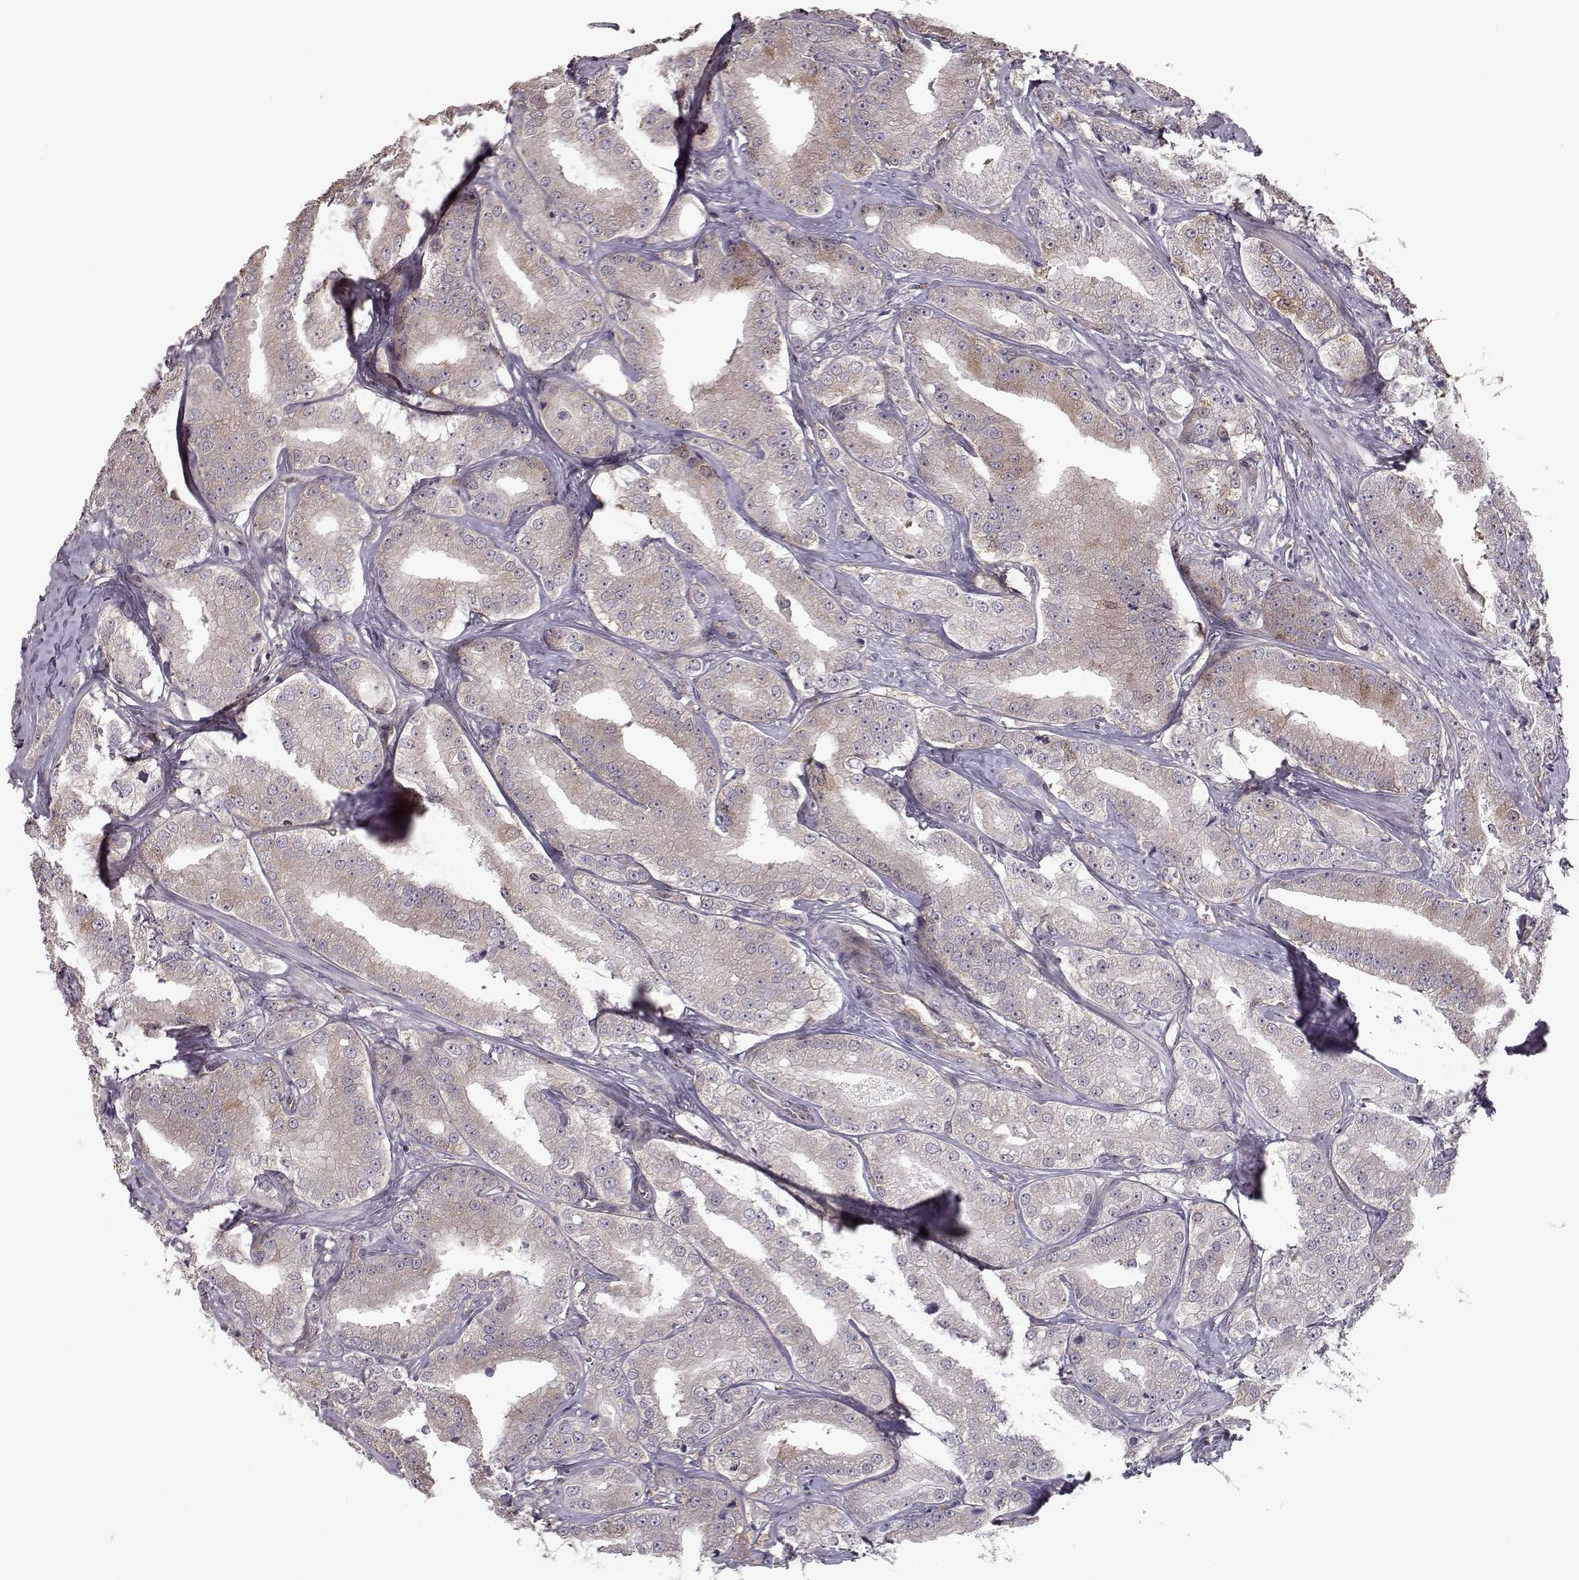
{"staining": {"intensity": "weak", "quantity": "25%-75%", "location": "cytoplasmic/membranous"}, "tissue": "prostate cancer", "cell_type": "Tumor cells", "image_type": "cancer", "snomed": [{"axis": "morphology", "description": "Adenocarcinoma, High grade"}, {"axis": "topography", "description": "Prostate"}], "caption": "Prostate cancer stained for a protein (brown) demonstrates weak cytoplasmic/membranous positive staining in approximately 25%-75% of tumor cells.", "gene": "RANBP1", "patient": {"sex": "male", "age": 64}}